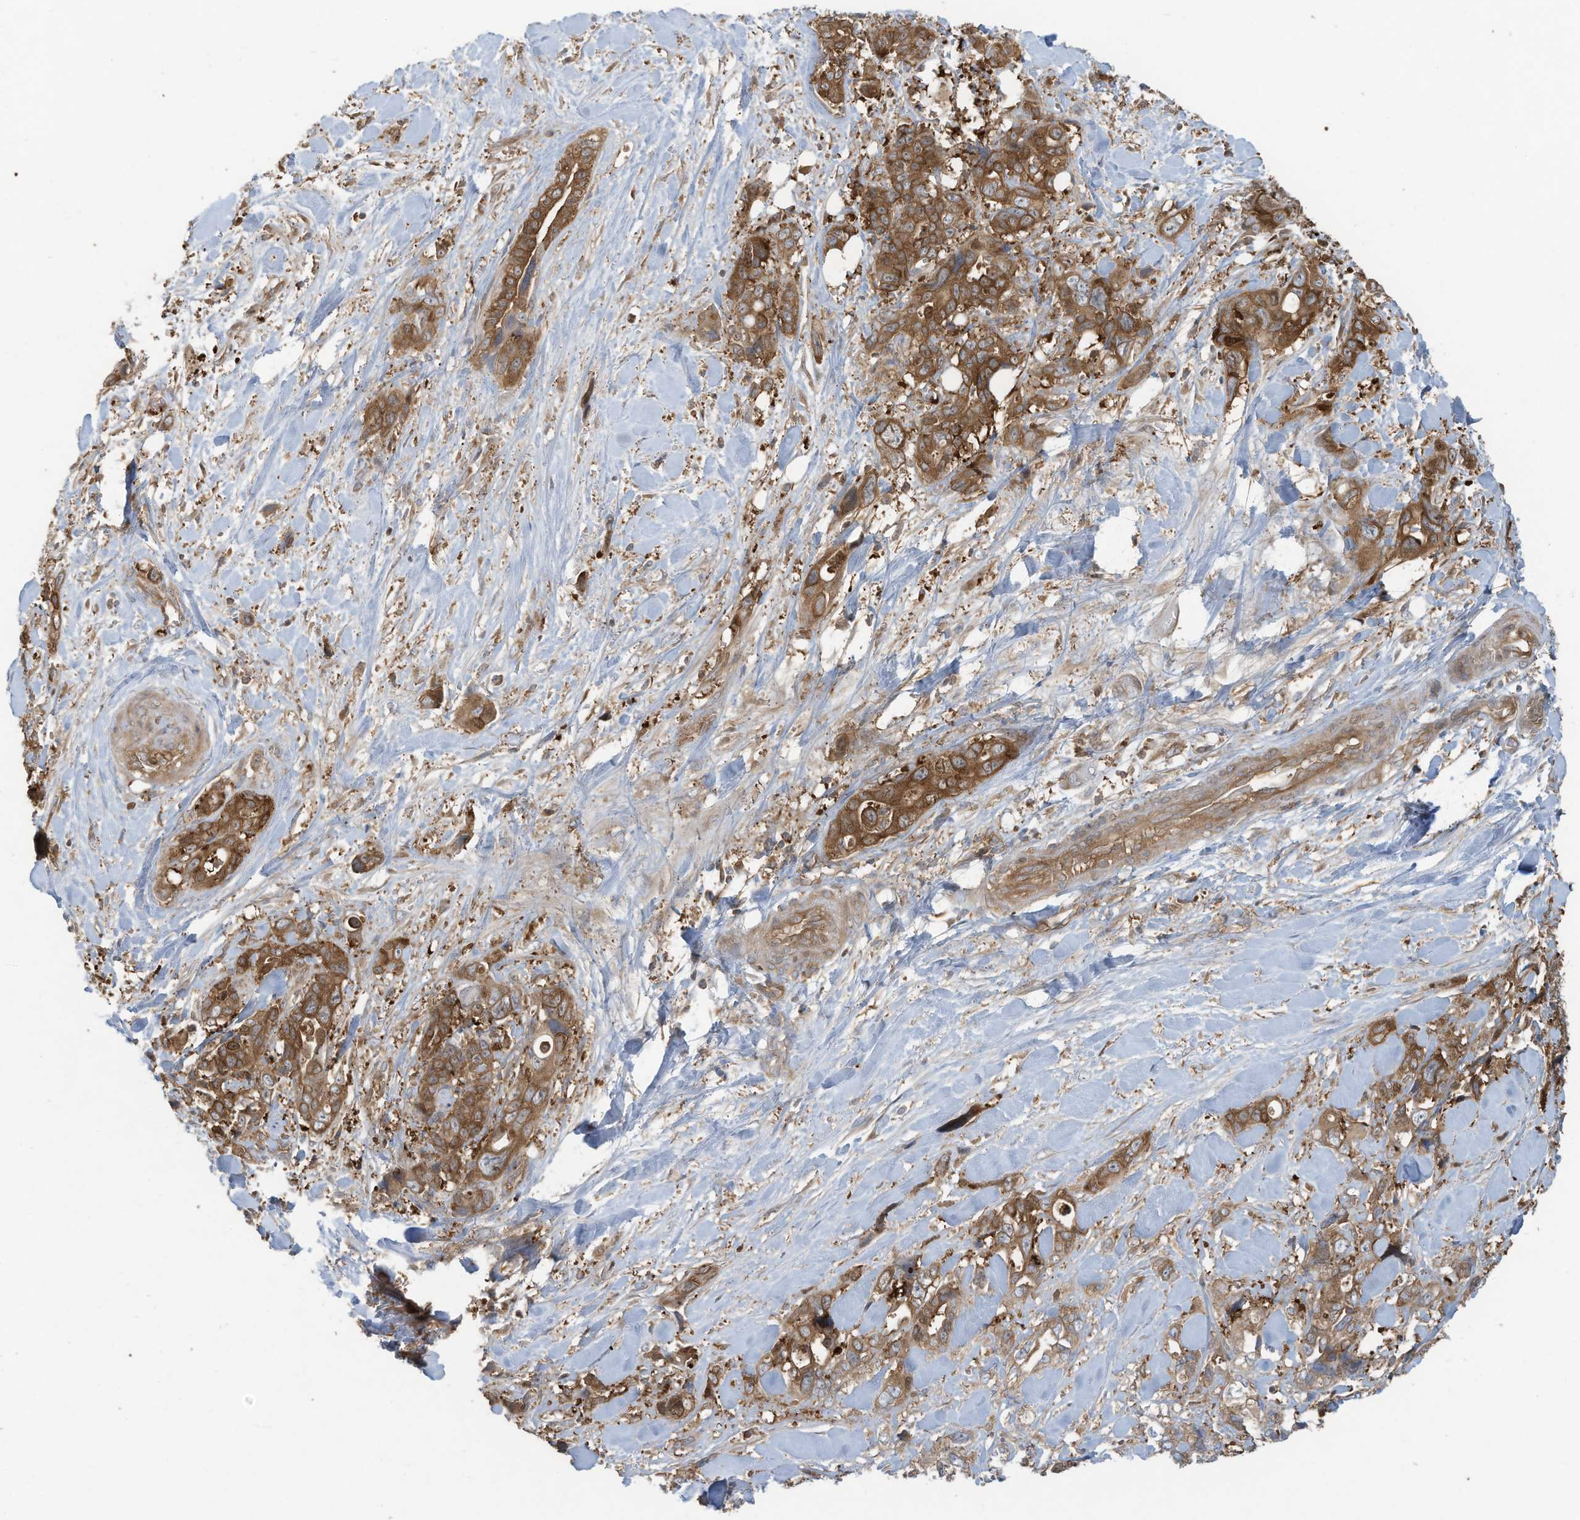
{"staining": {"intensity": "moderate", "quantity": ">75%", "location": "cytoplasmic/membranous"}, "tissue": "pancreatic cancer", "cell_type": "Tumor cells", "image_type": "cancer", "snomed": [{"axis": "morphology", "description": "Adenocarcinoma, NOS"}, {"axis": "topography", "description": "Pancreas"}], "caption": "Moderate cytoplasmic/membranous positivity is appreciated in approximately >75% of tumor cells in pancreatic cancer (adenocarcinoma).", "gene": "OLA1", "patient": {"sex": "male", "age": 46}}